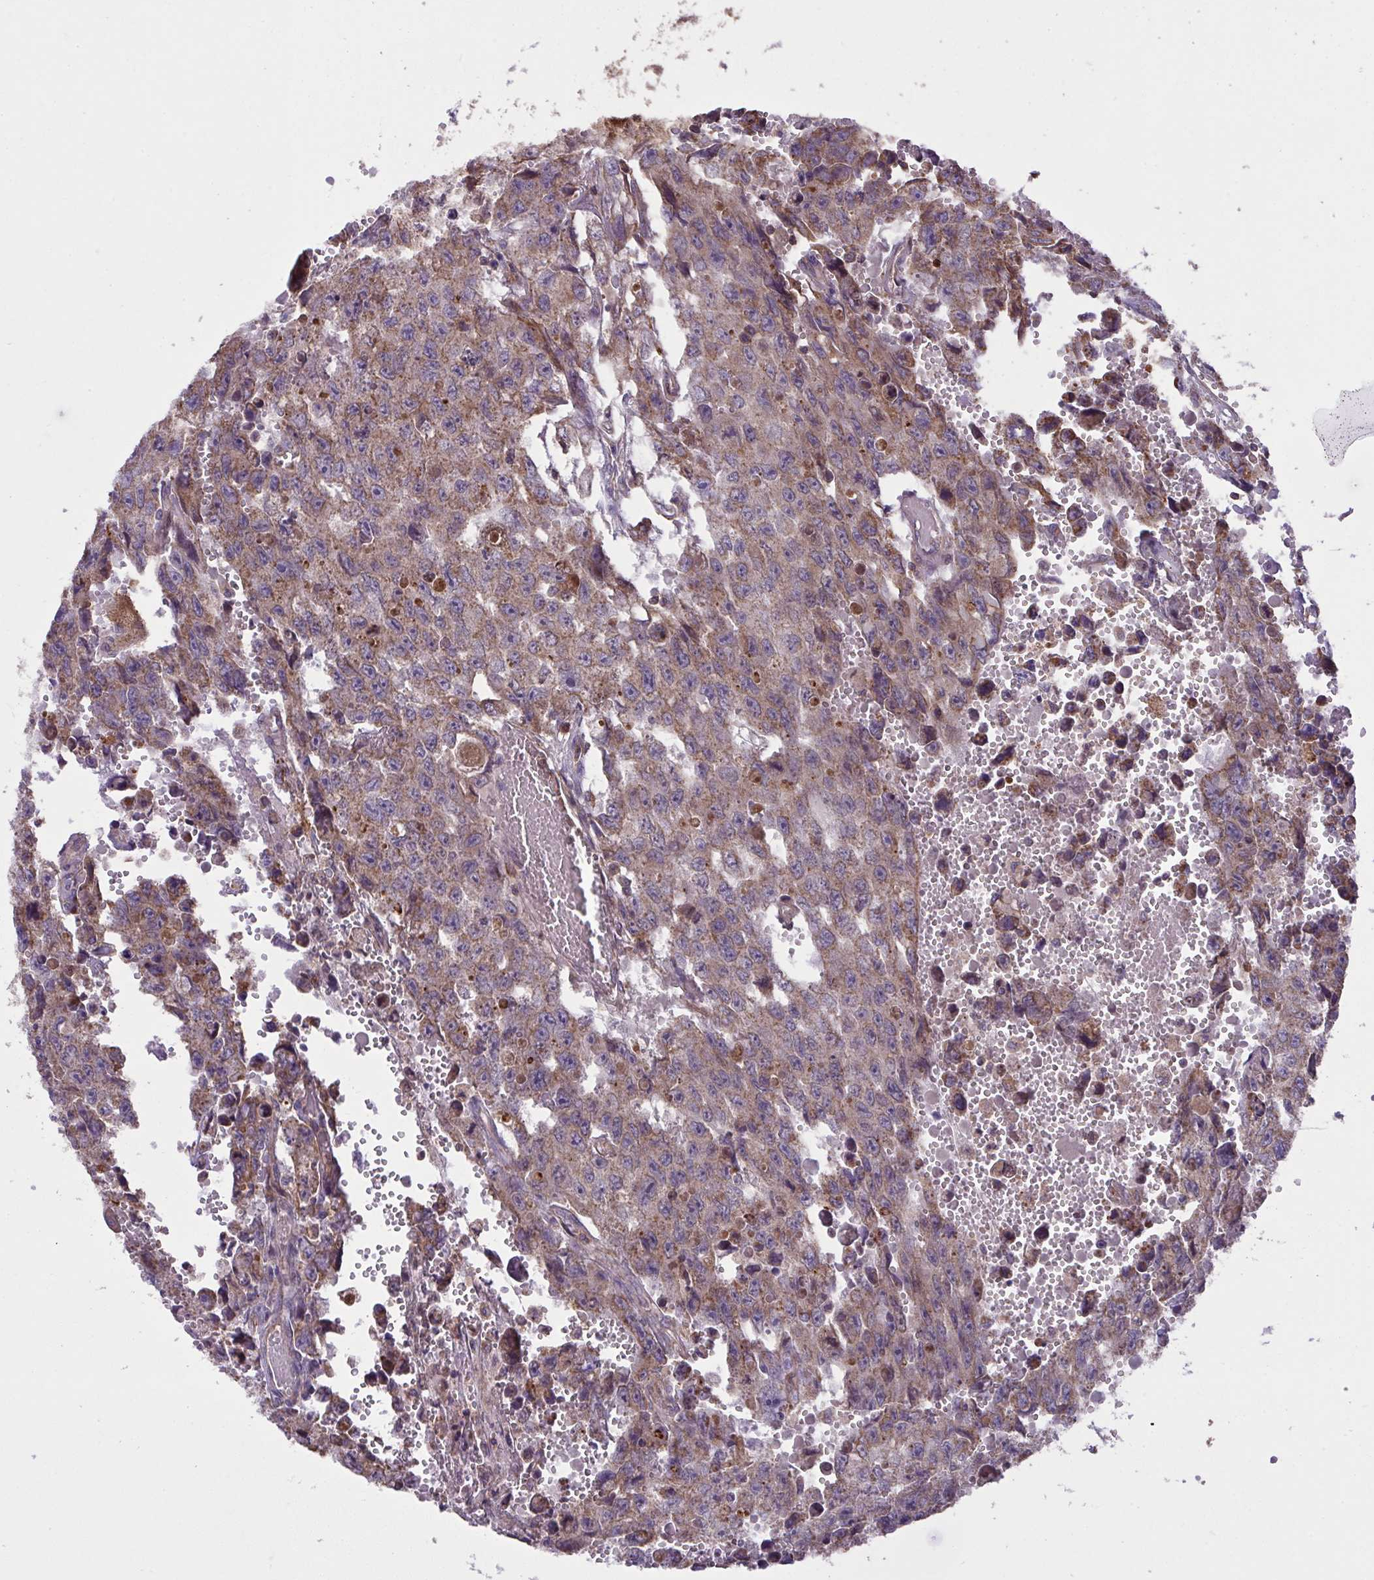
{"staining": {"intensity": "weak", "quantity": ">75%", "location": "cytoplasmic/membranous"}, "tissue": "testis cancer", "cell_type": "Tumor cells", "image_type": "cancer", "snomed": [{"axis": "morphology", "description": "Seminoma, NOS"}, {"axis": "topography", "description": "Testis"}], "caption": "A photomicrograph of testis cancer stained for a protein exhibits weak cytoplasmic/membranous brown staining in tumor cells. Using DAB (3,3'-diaminobenzidine) (brown) and hematoxylin (blue) stains, captured at high magnification using brightfield microscopy.", "gene": "PPM1H", "patient": {"sex": "male", "age": 26}}